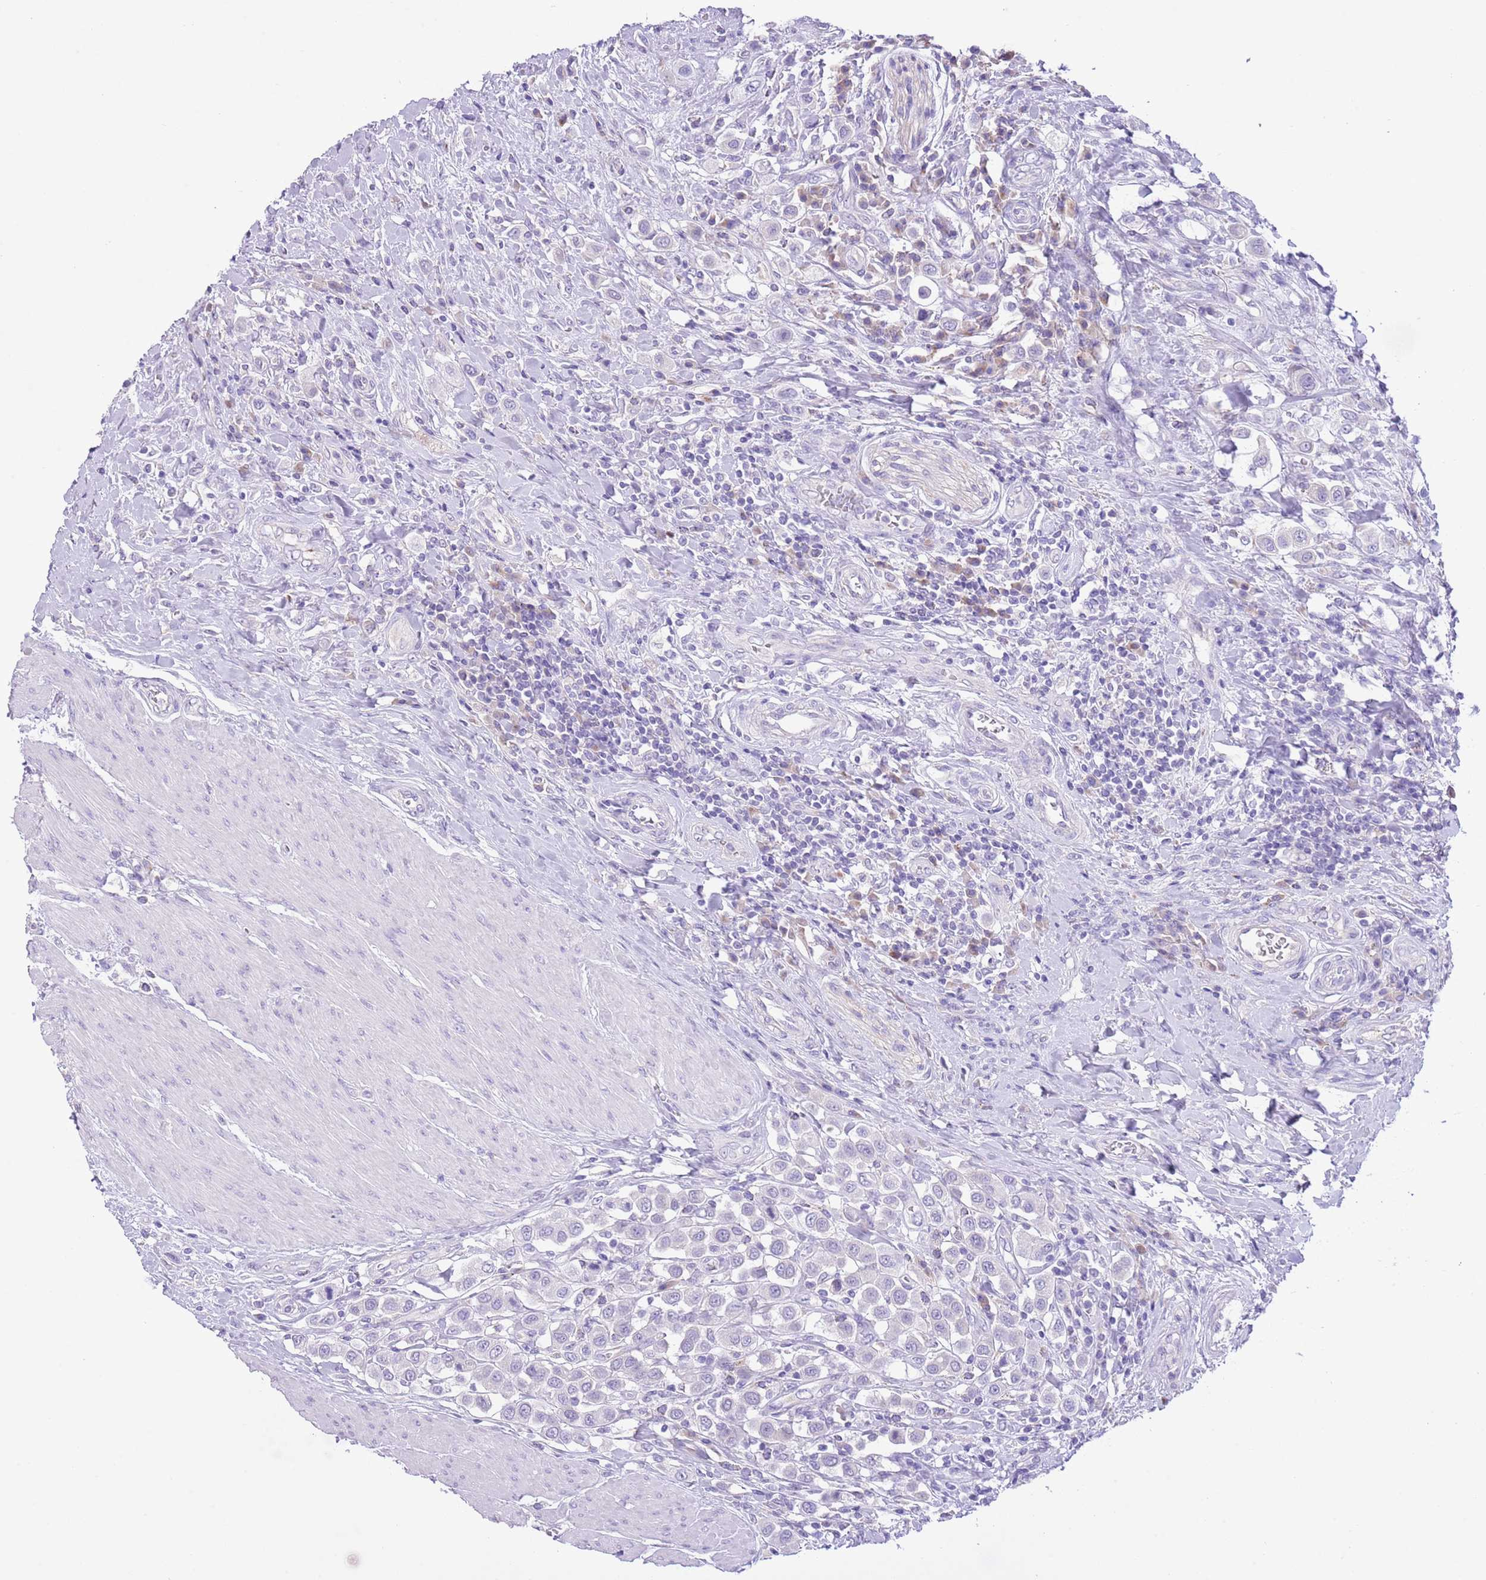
{"staining": {"intensity": "negative", "quantity": "none", "location": "none"}, "tissue": "urothelial cancer", "cell_type": "Tumor cells", "image_type": "cancer", "snomed": [{"axis": "morphology", "description": "Urothelial carcinoma, High grade"}, {"axis": "topography", "description": "Urinary bladder"}], "caption": "Immunohistochemical staining of high-grade urothelial carcinoma shows no significant positivity in tumor cells.", "gene": "CLEC2A", "patient": {"sex": "male", "age": 50}}